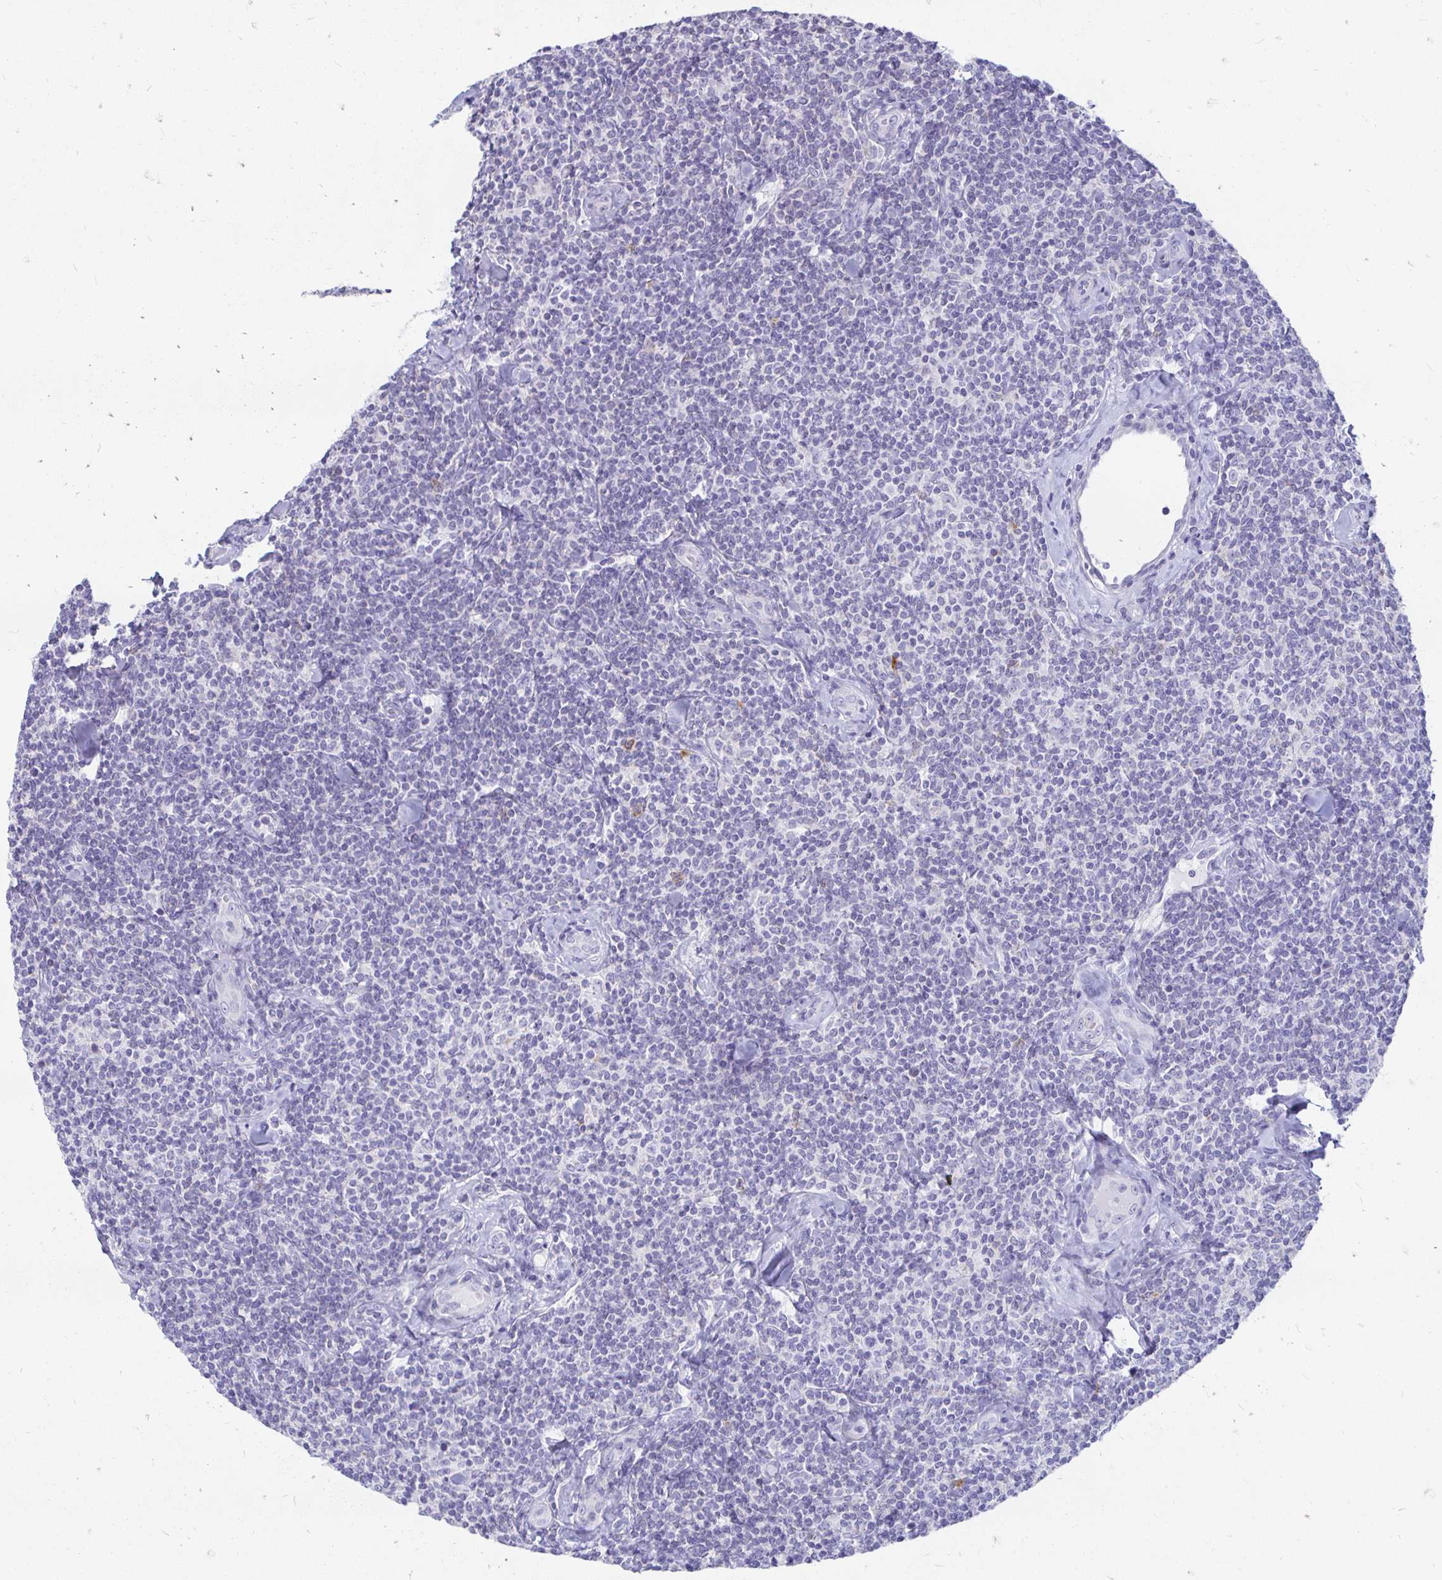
{"staining": {"intensity": "negative", "quantity": "none", "location": "none"}, "tissue": "lymphoma", "cell_type": "Tumor cells", "image_type": "cancer", "snomed": [{"axis": "morphology", "description": "Malignant lymphoma, non-Hodgkin's type, Low grade"}, {"axis": "topography", "description": "Lymph node"}], "caption": "This is an immunohistochemistry histopathology image of lymphoma. There is no staining in tumor cells.", "gene": "PEG10", "patient": {"sex": "female", "age": 56}}